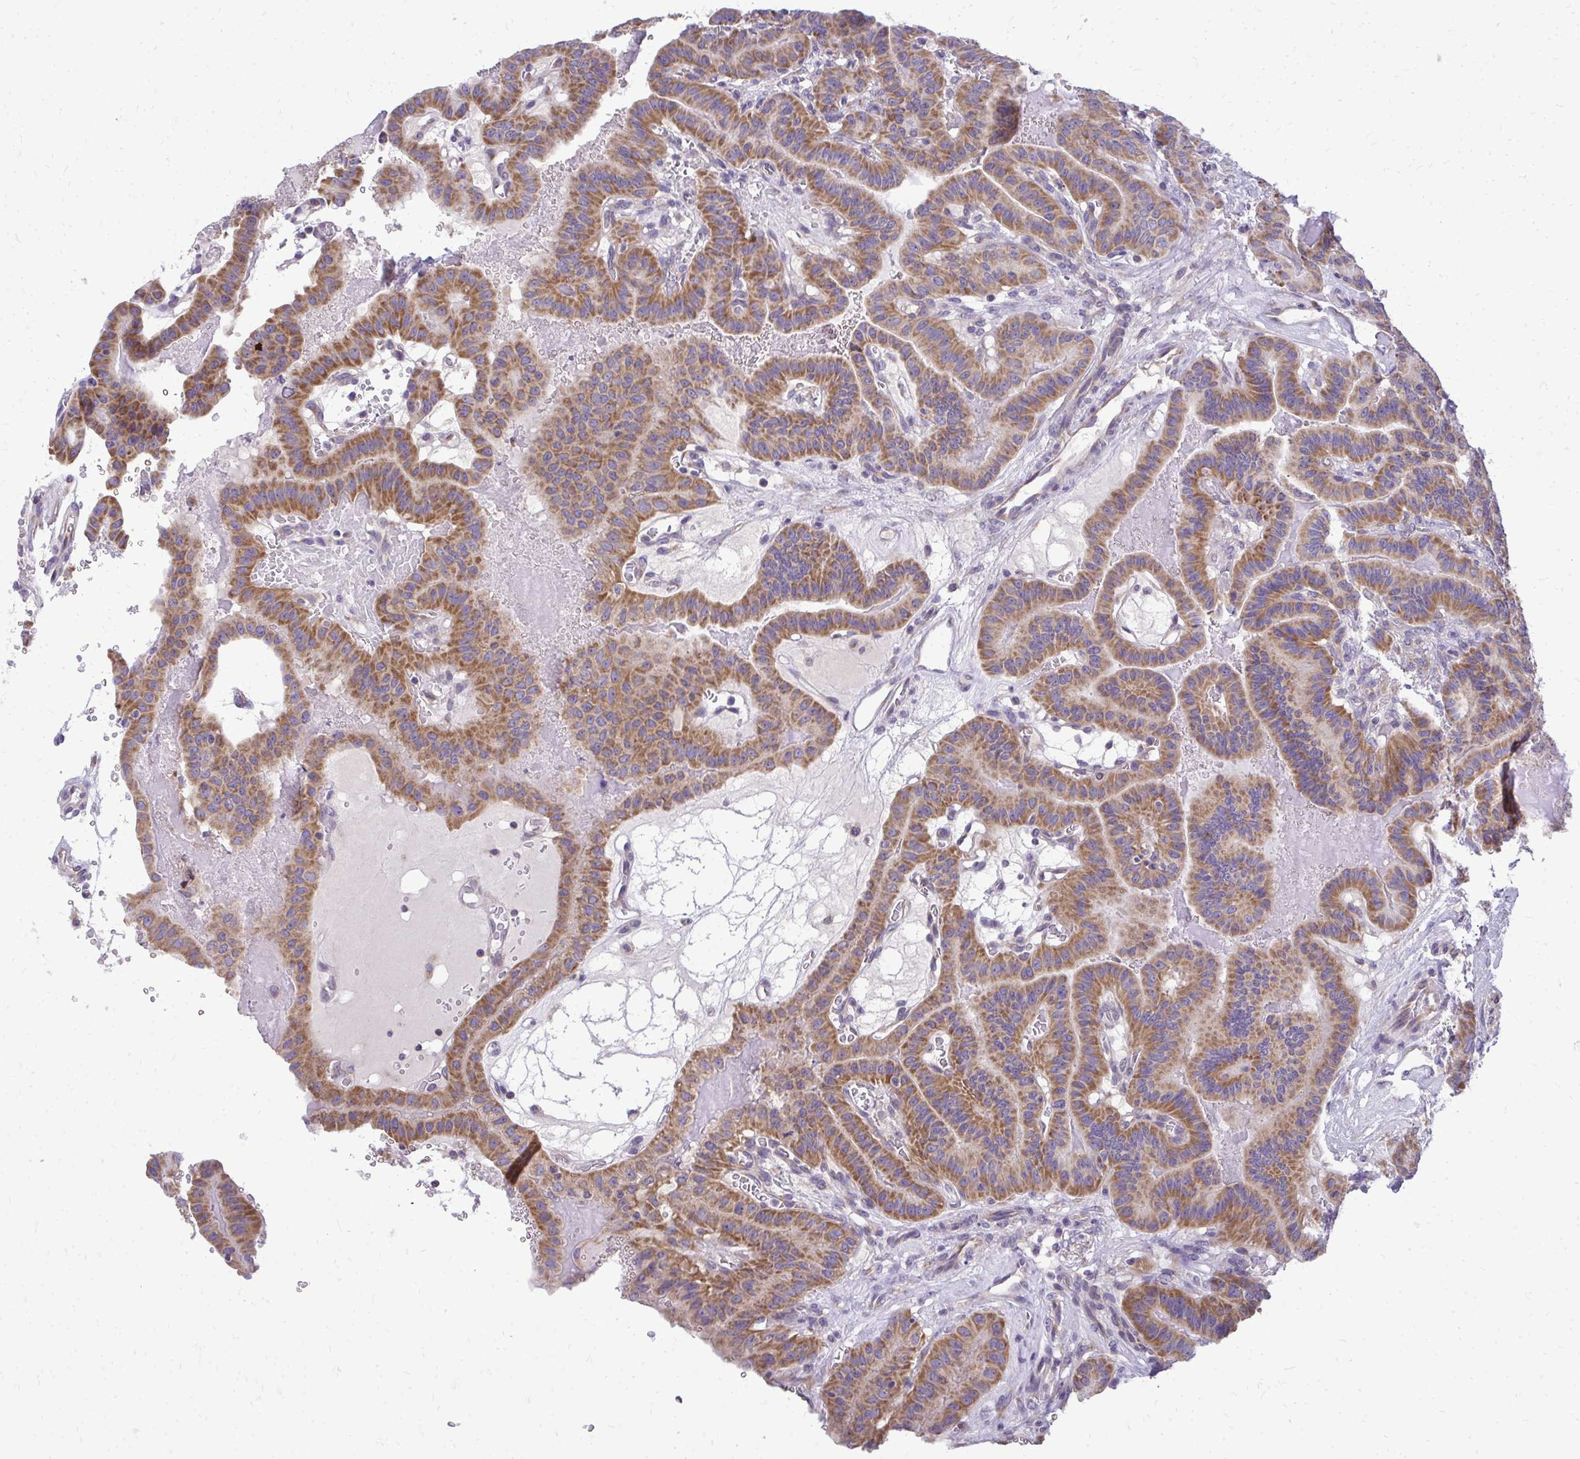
{"staining": {"intensity": "moderate", "quantity": ">75%", "location": "cytoplasmic/membranous"}, "tissue": "thyroid cancer", "cell_type": "Tumor cells", "image_type": "cancer", "snomed": [{"axis": "morphology", "description": "Papillary adenocarcinoma, NOS"}, {"axis": "topography", "description": "Thyroid gland"}], "caption": "Protein analysis of thyroid cancer tissue reveals moderate cytoplasmic/membranous expression in approximately >75% of tumor cells.", "gene": "RPLP2", "patient": {"sex": "male", "age": 87}}